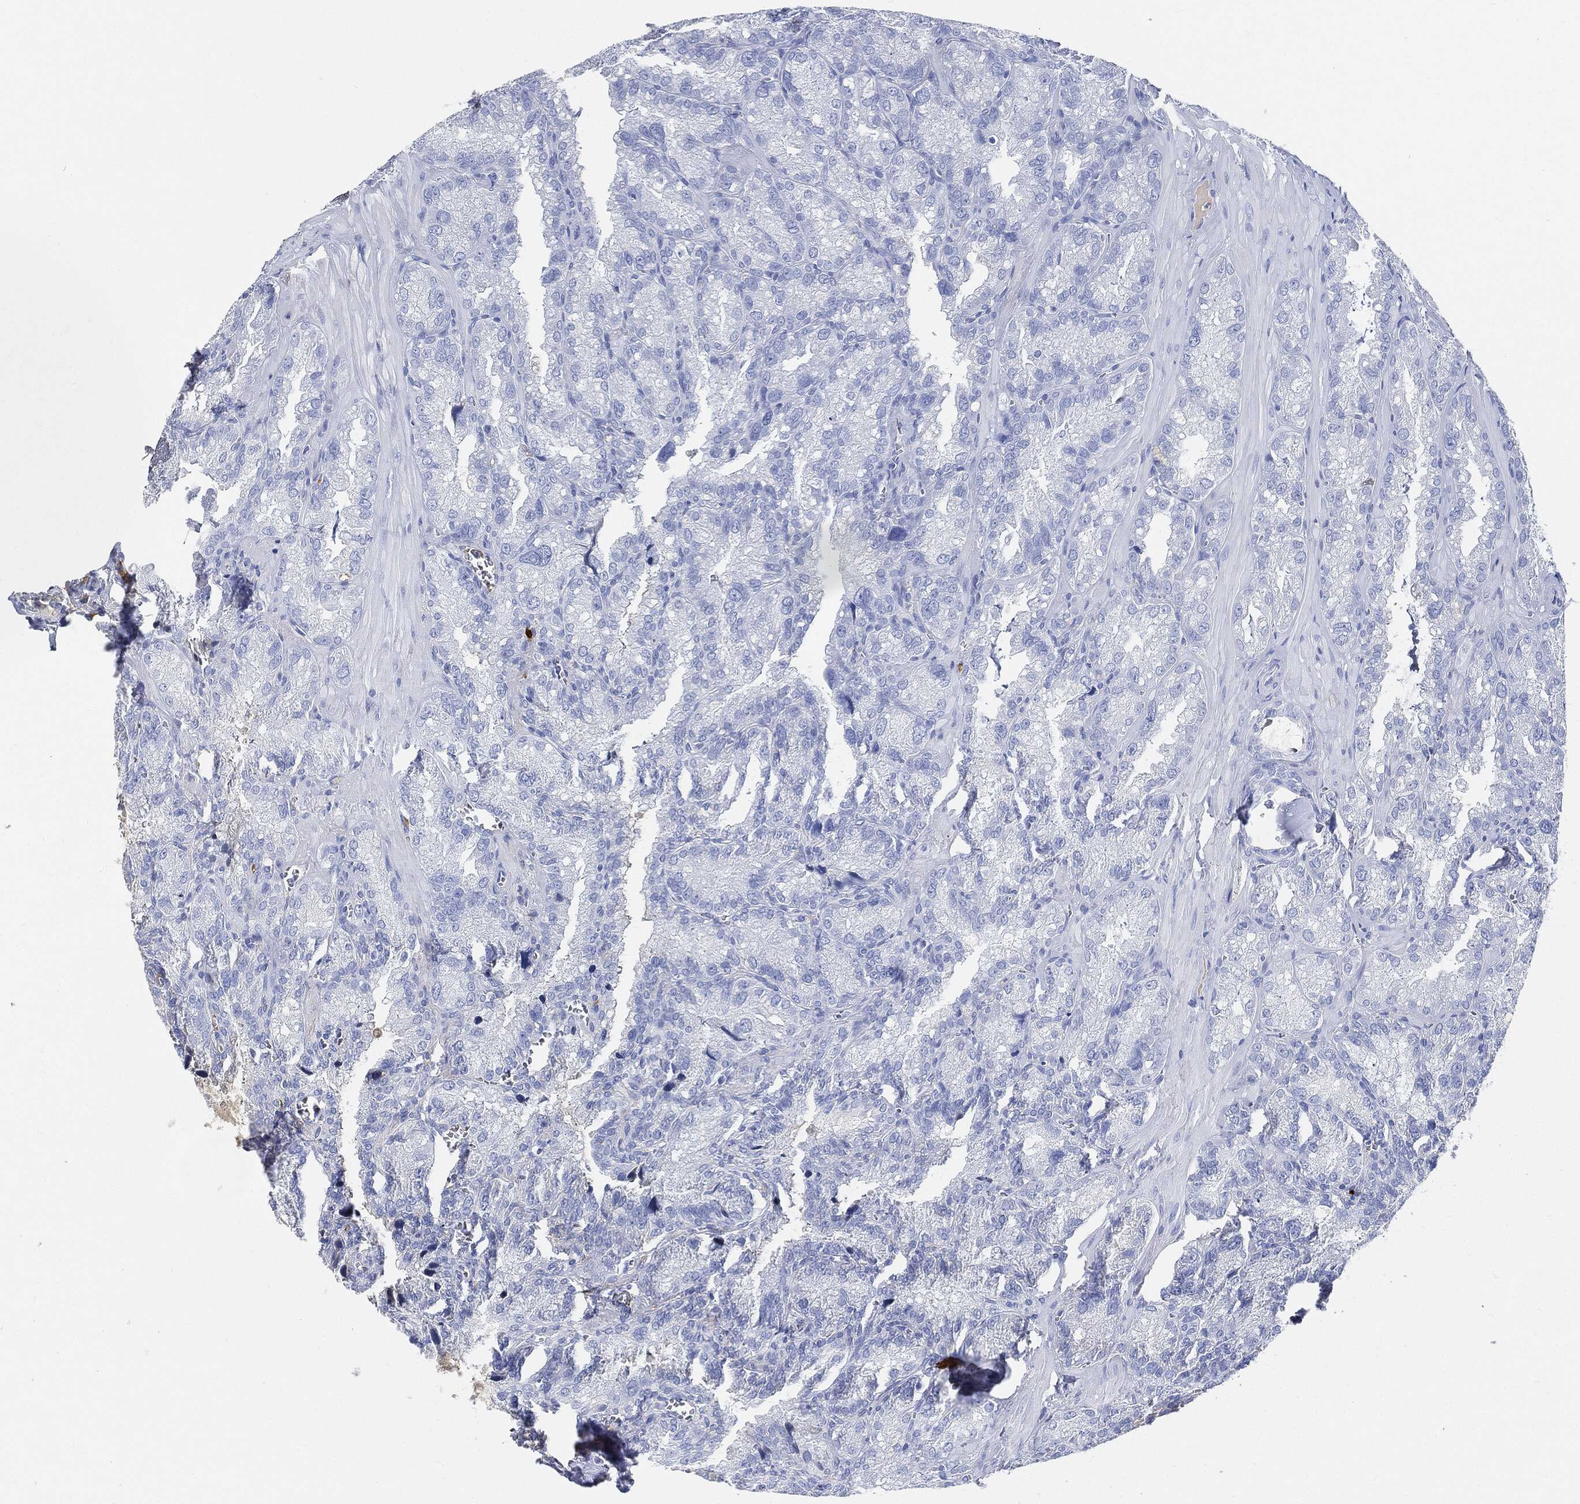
{"staining": {"intensity": "negative", "quantity": "none", "location": "none"}, "tissue": "seminal vesicle", "cell_type": "Glandular cells", "image_type": "normal", "snomed": [{"axis": "morphology", "description": "Normal tissue, NOS"}, {"axis": "topography", "description": "Seminal veicle"}], "caption": "DAB immunohistochemical staining of benign human seminal vesicle exhibits no significant staining in glandular cells. The staining was performed using DAB (3,3'-diaminobenzidine) to visualize the protein expression in brown, while the nuclei were stained in blue with hematoxylin (Magnification: 20x).", "gene": "IGLV6", "patient": {"sex": "male", "age": 57}}